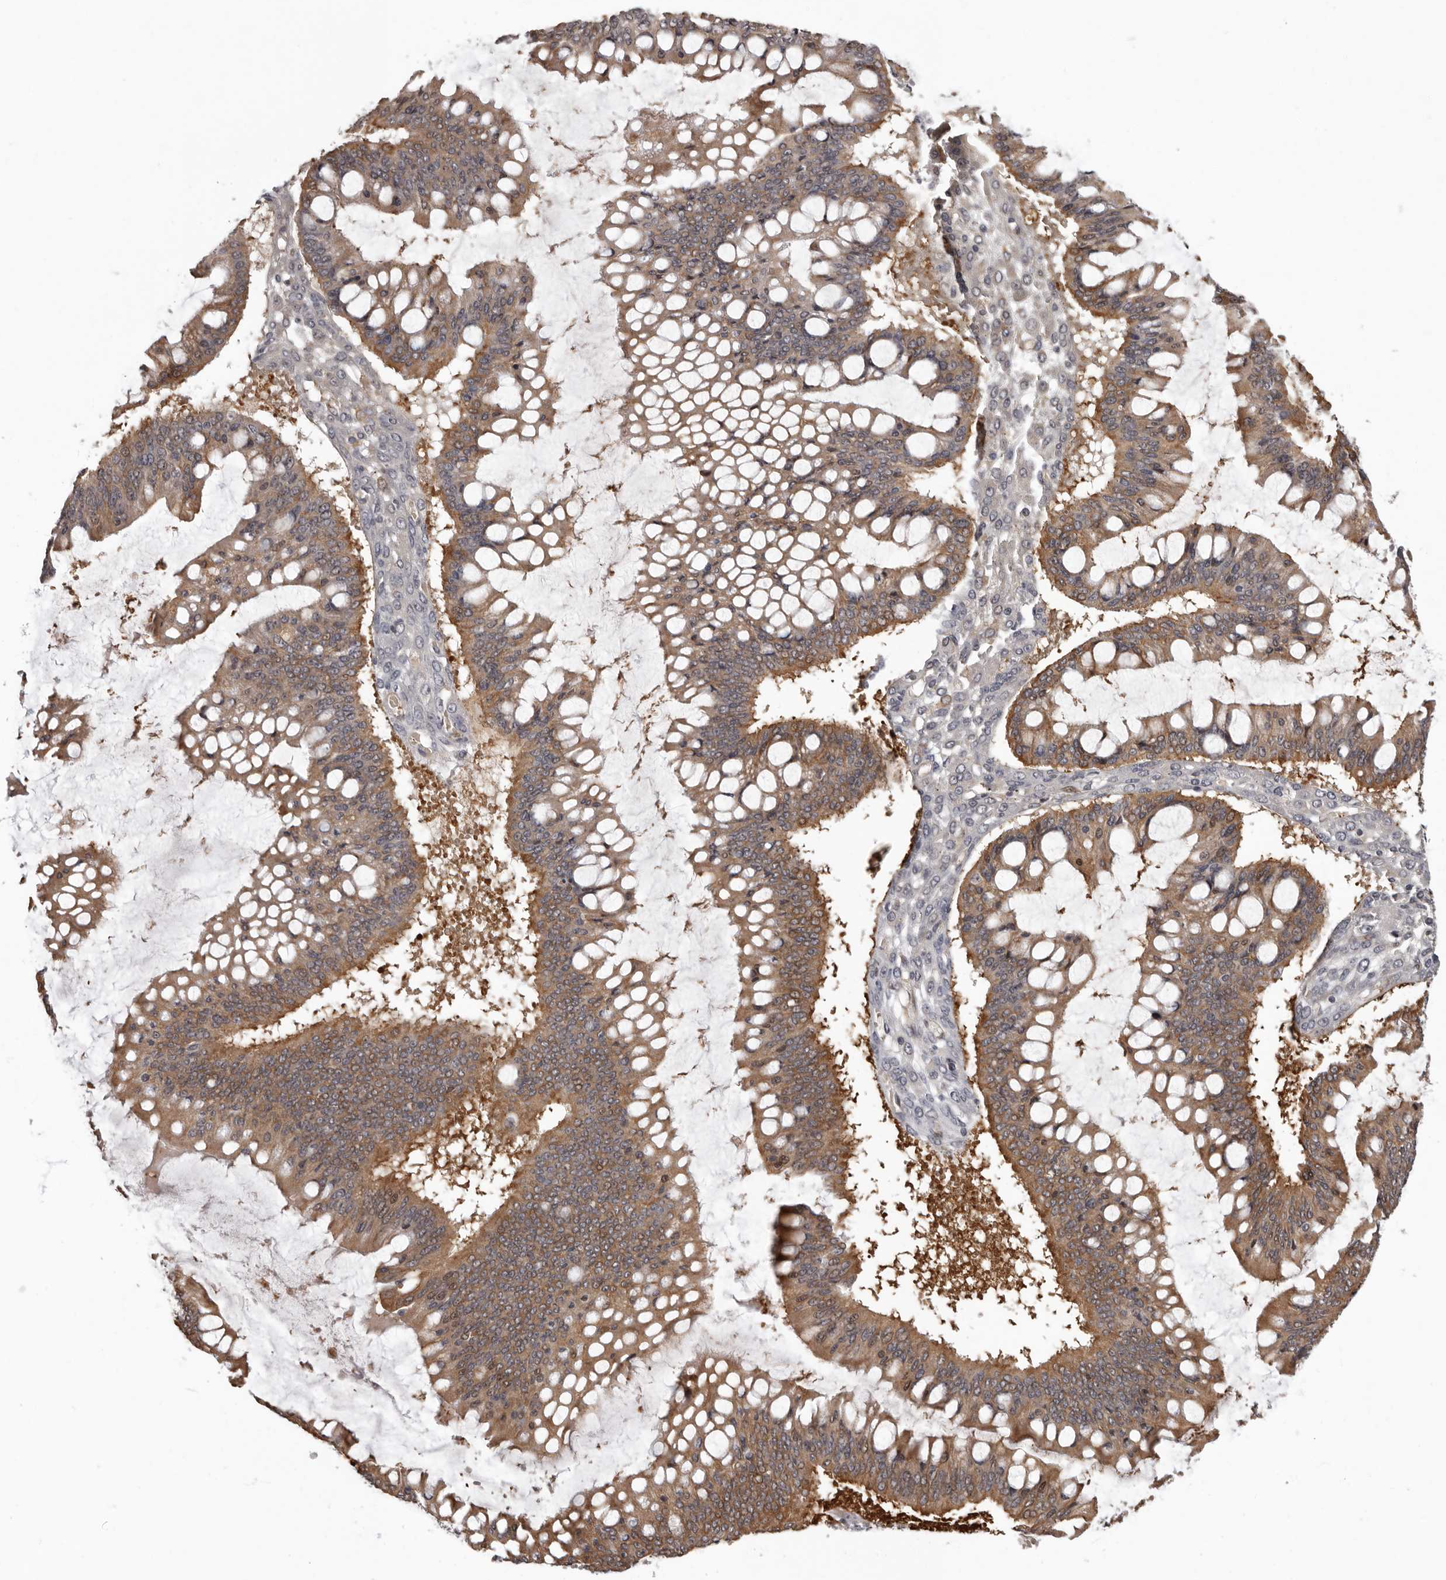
{"staining": {"intensity": "moderate", "quantity": ">75%", "location": "cytoplasmic/membranous"}, "tissue": "ovarian cancer", "cell_type": "Tumor cells", "image_type": "cancer", "snomed": [{"axis": "morphology", "description": "Cystadenocarcinoma, mucinous, NOS"}, {"axis": "topography", "description": "Ovary"}], "caption": "Ovarian cancer (mucinous cystadenocarcinoma) stained for a protein shows moderate cytoplasmic/membranous positivity in tumor cells.", "gene": "FGFR4", "patient": {"sex": "female", "age": 73}}